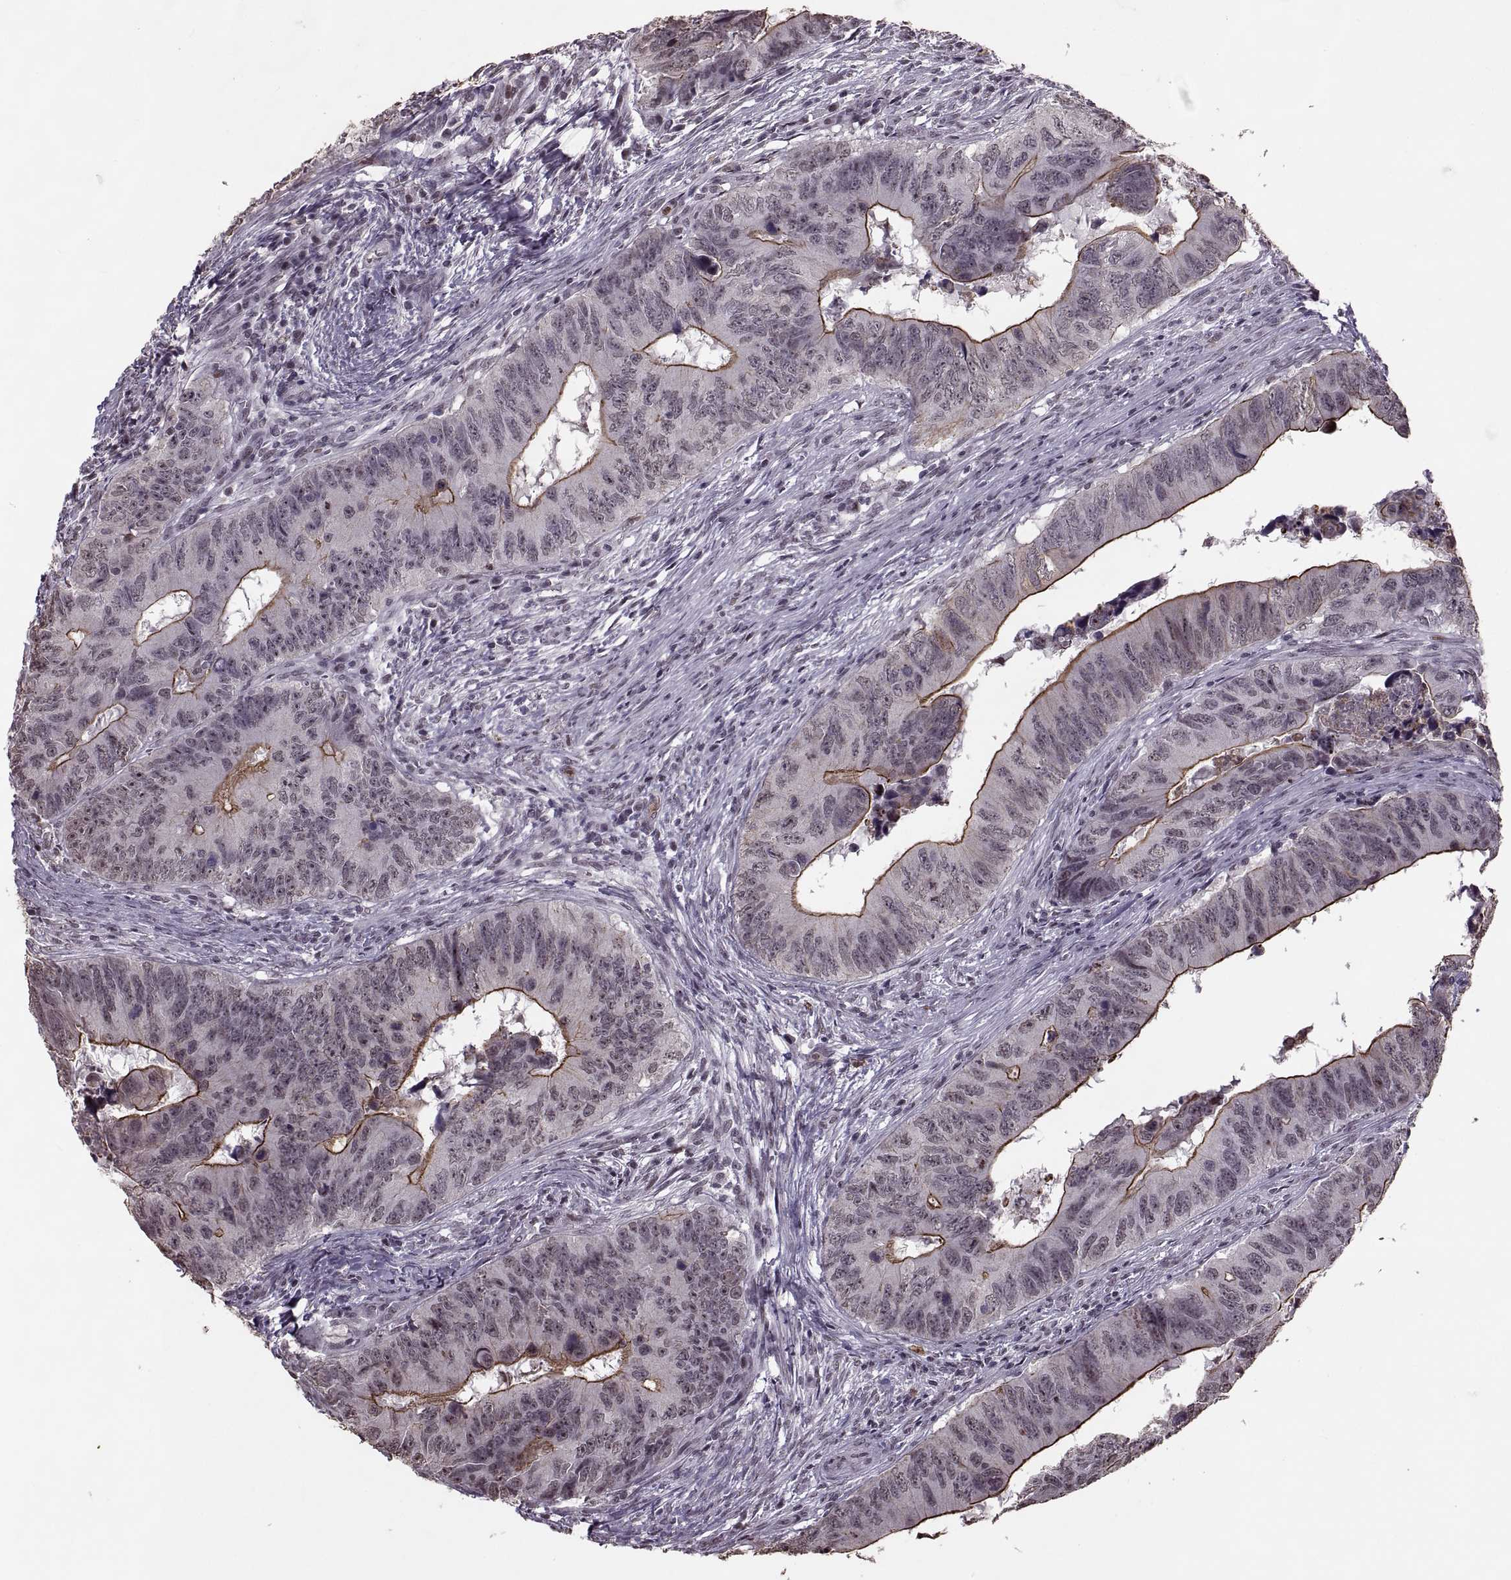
{"staining": {"intensity": "moderate", "quantity": "25%-75%", "location": "cytoplasmic/membranous"}, "tissue": "colorectal cancer", "cell_type": "Tumor cells", "image_type": "cancer", "snomed": [{"axis": "morphology", "description": "Adenocarcinoma, NOS"}, {"axis": "topography", "description": "Colon"}], "caption": "Adenocarcinoma (colorectal) tissue shows moderate cytoplasmic/membranous staining in about 25%-75% of tumor cells (DAB IHC with brightfield microscopy, high magnification).", "gene": "PALS1", "patient": {"sex": "female", "age": 82}}